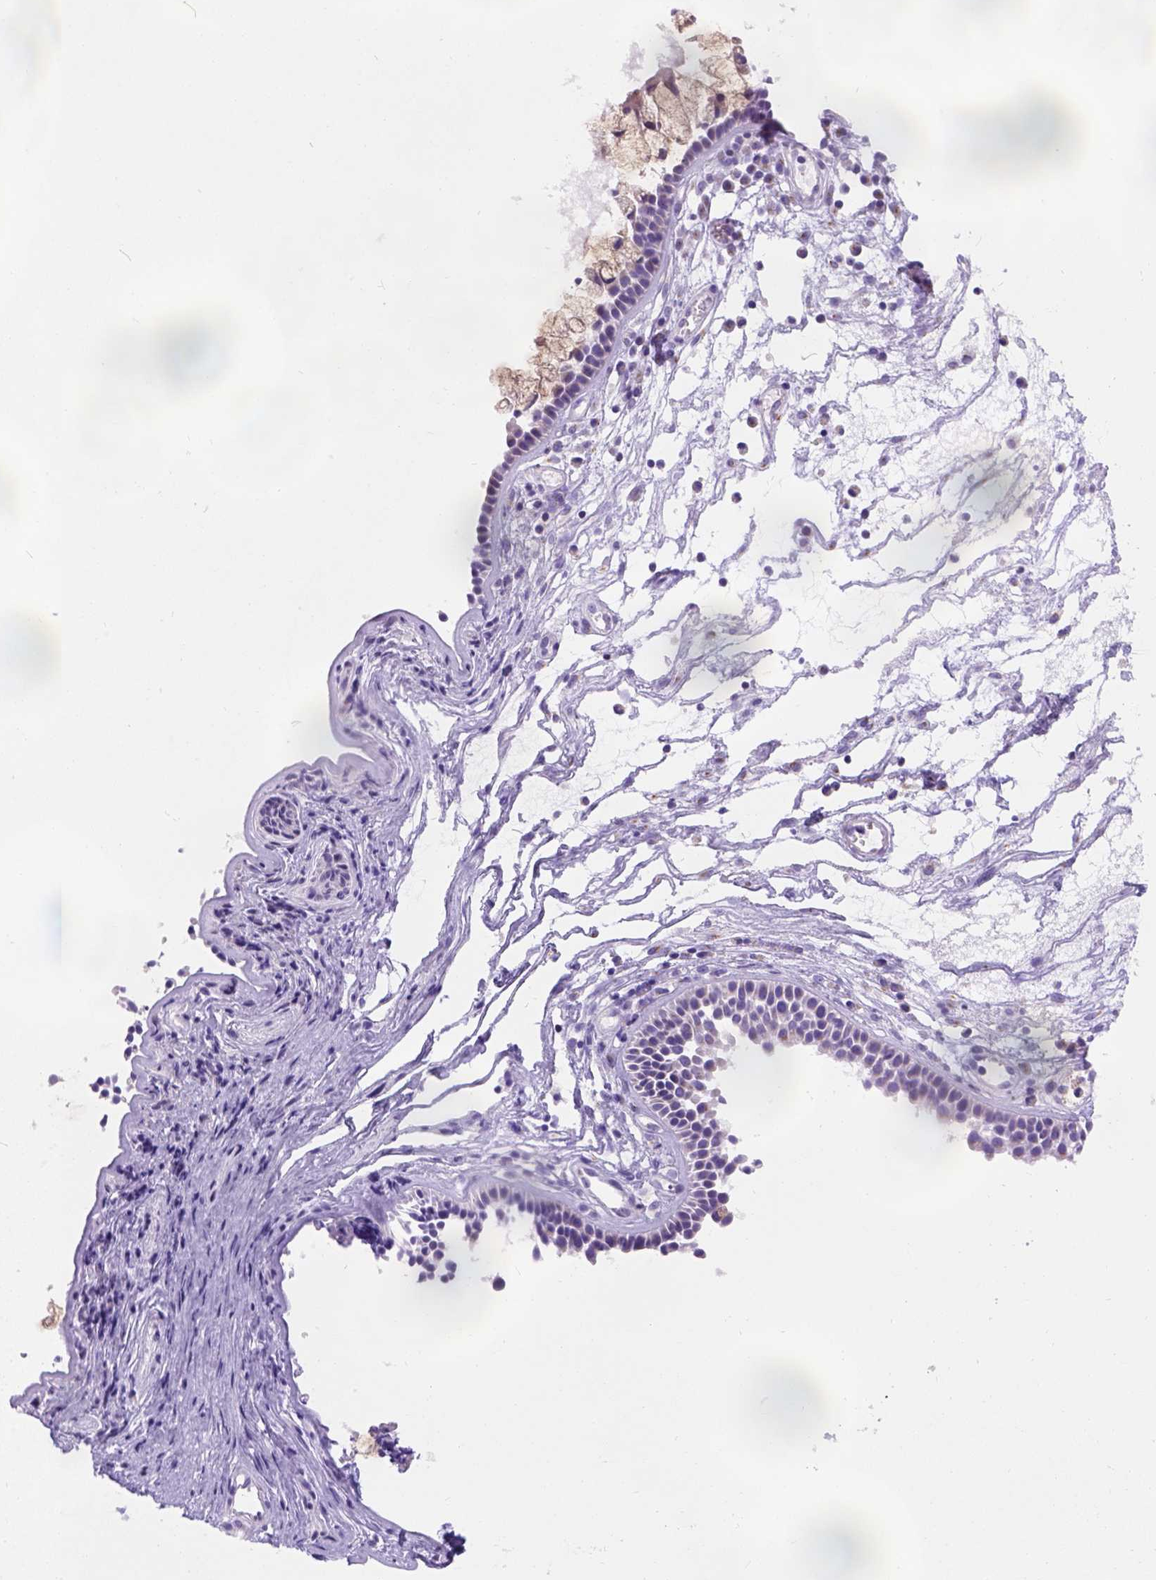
{"staining": {"intensity": "weak", "quantity": "<25%", "location": "cytoplasmic/membranous"}, "tissue": "nasopharynx", "cell_type": "Respiratory epithelial cells", "image_type": "normal", "snomed": [{"axis": "morphology", "description": "Normal tissue, NOS"}, {"axis": "topography", "description": "Nasopharynx"}], "caption": "Immunohistochemistry histopathology image of benign human nasopharynx stained for a protein (brown), which demonstrates no staining in respiratory epithelial cells. (DAB (3,3'-diaminobenzidine) immunohistochemistry with hematoxylin counter stain).", "gene": "PHF7", "patient": {"sex": "male", "age": 31}}